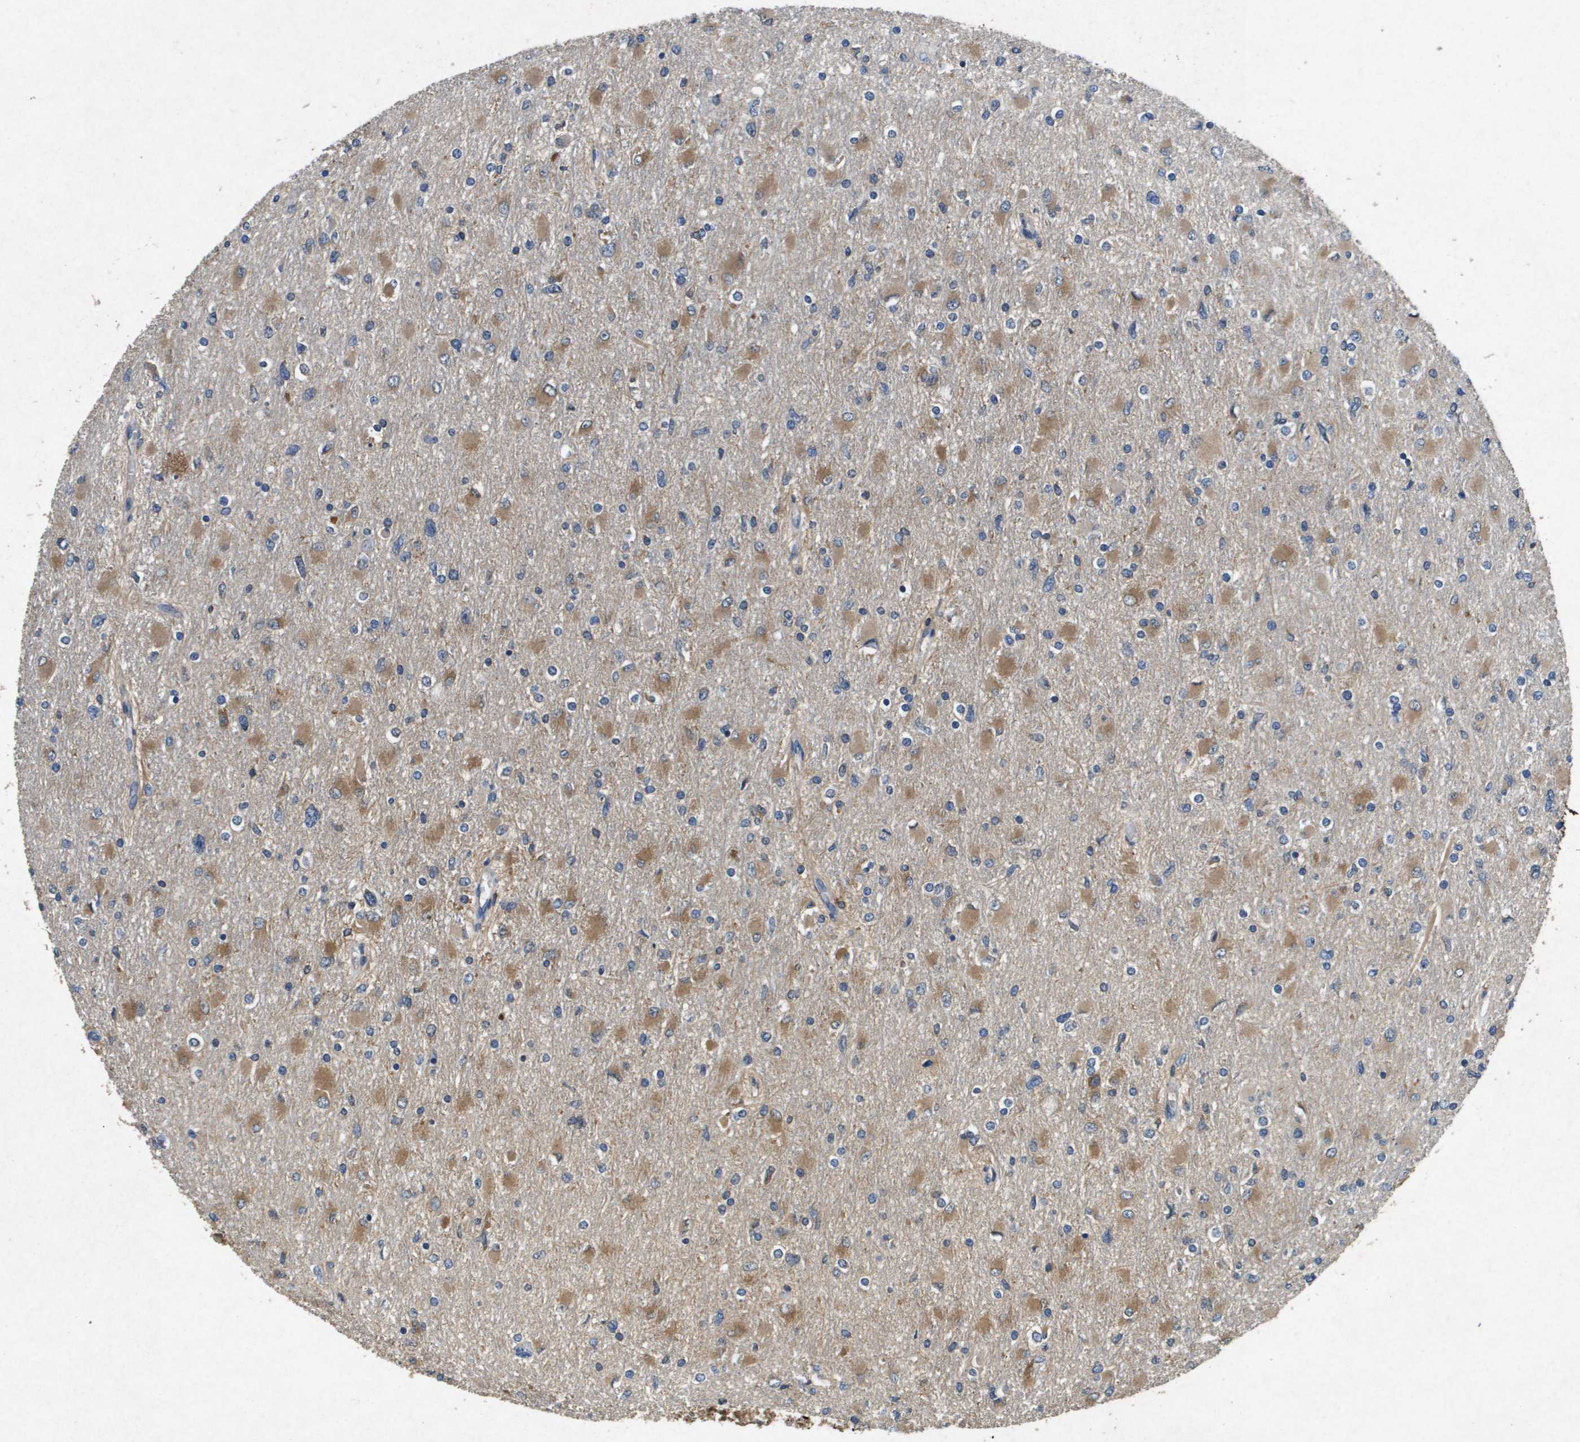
{"staining": {"intensity": "moderate", "quantity": "25%-75%", "location": "cytoplasmic/membranous"}, "tissue": "glioma", "cell_type": "Tumor cells", "image_type": "cancer", "snomed": [{"axis": "morphology", "description": "Glioma, malignant, High grade"}, {"axis": "topography", "description": "Cerebral cortex"}], "caption": "A brown stain shows moderate cytoplasmic/membranous staining of a protein in human glioma tumor cells.", "gene": "PTPRT", "patient": {"sex": "female", "age": 36}}